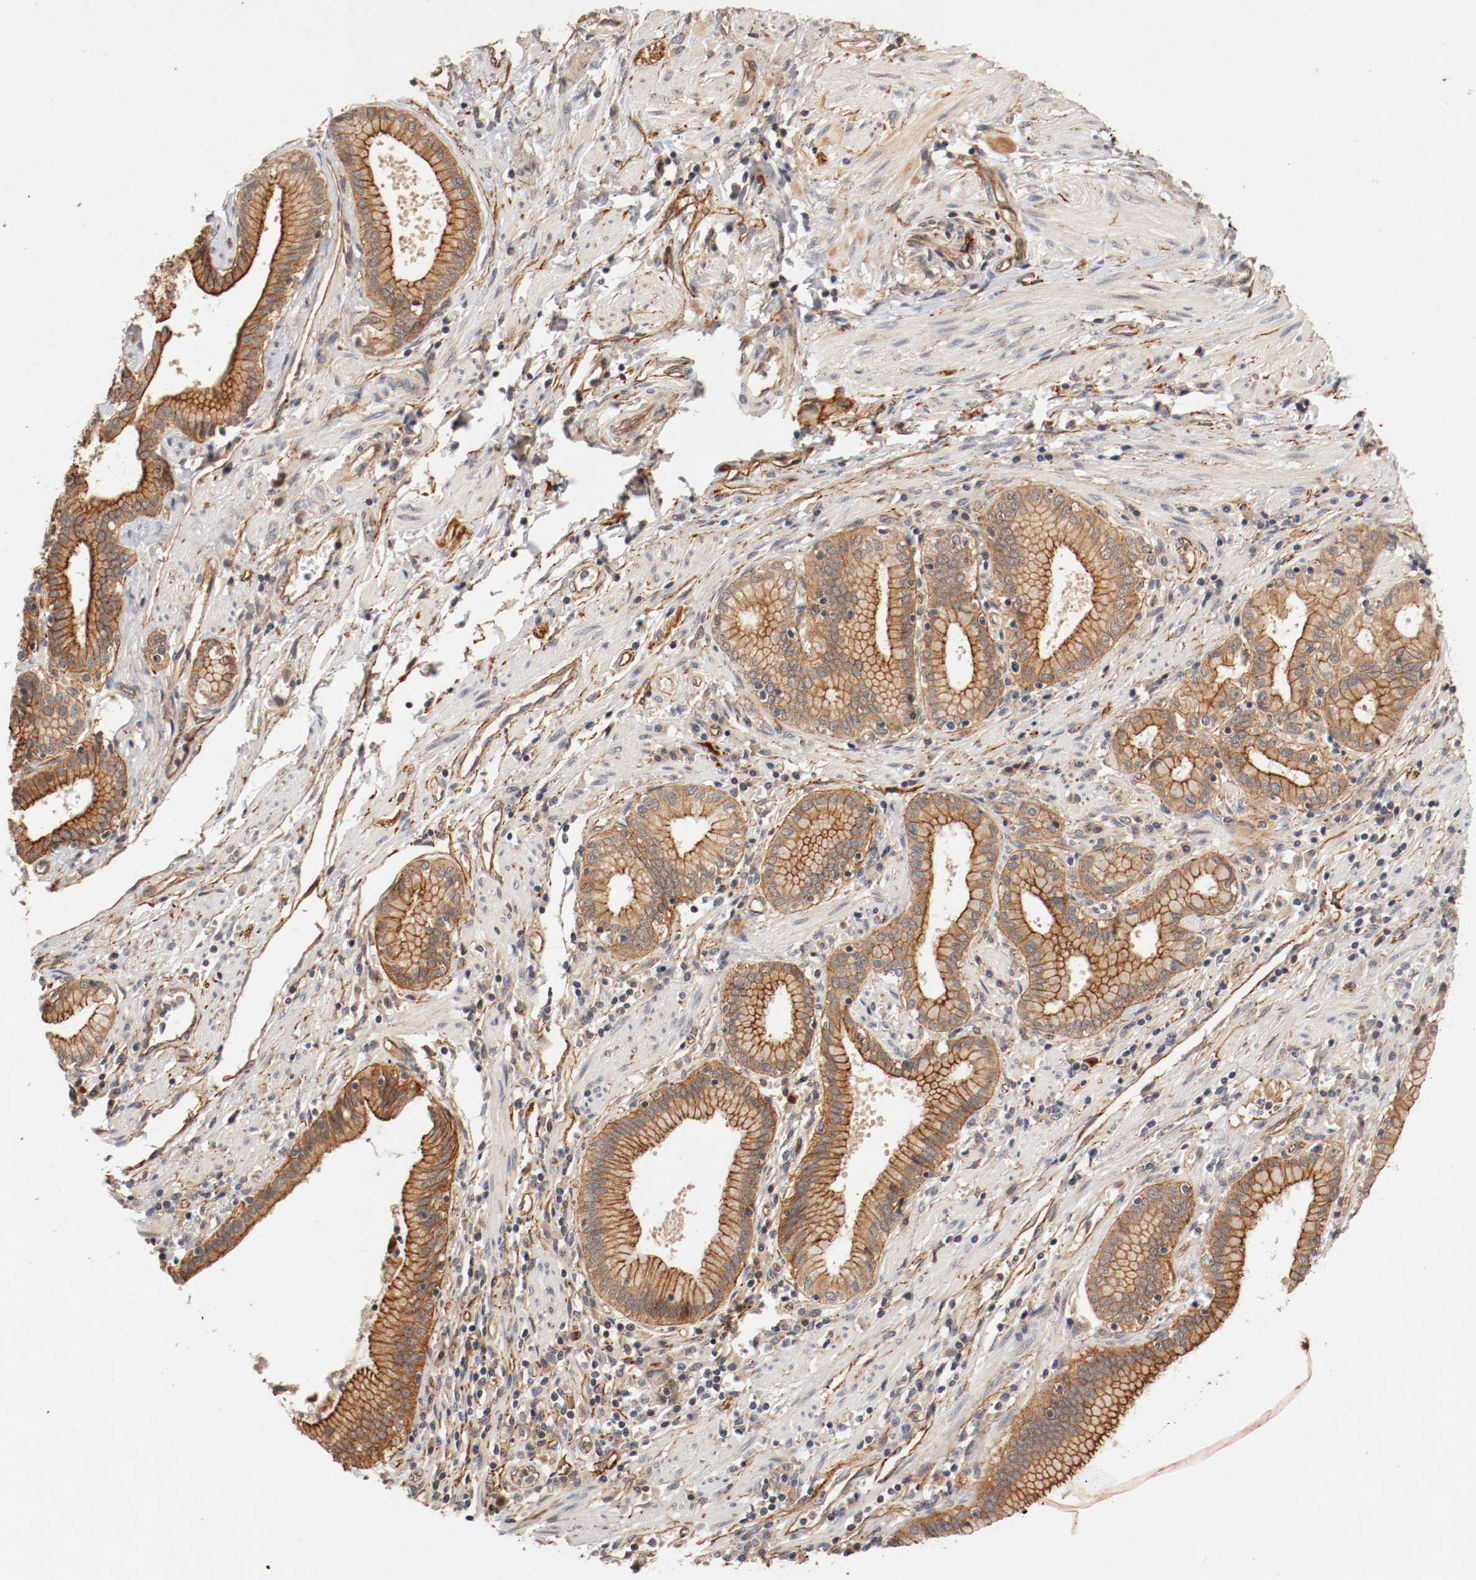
{"staining": {"intensity": "strong", "quantity": ">75%", "location": "cytoplasmic/membranous"}, "tissue": "pancreatic cancer", "cell_type": "Tumor cells", "image_type": "cancer", "snomed": [{"axis": "morphology", "description": "Adenocarcinoma, NOS"}, {"axis": "topography", "description": "Pancreas"}], "caption": "A photomicrograph showing strong cytoplasmic/membranous expression in approximately >75% of tumor cells in adenocarcinoma (pancreatic), as visualized by brown immunohistochemical staining.", "gene": "TYK2", "patient": {"sex": "female", "age": 48}}